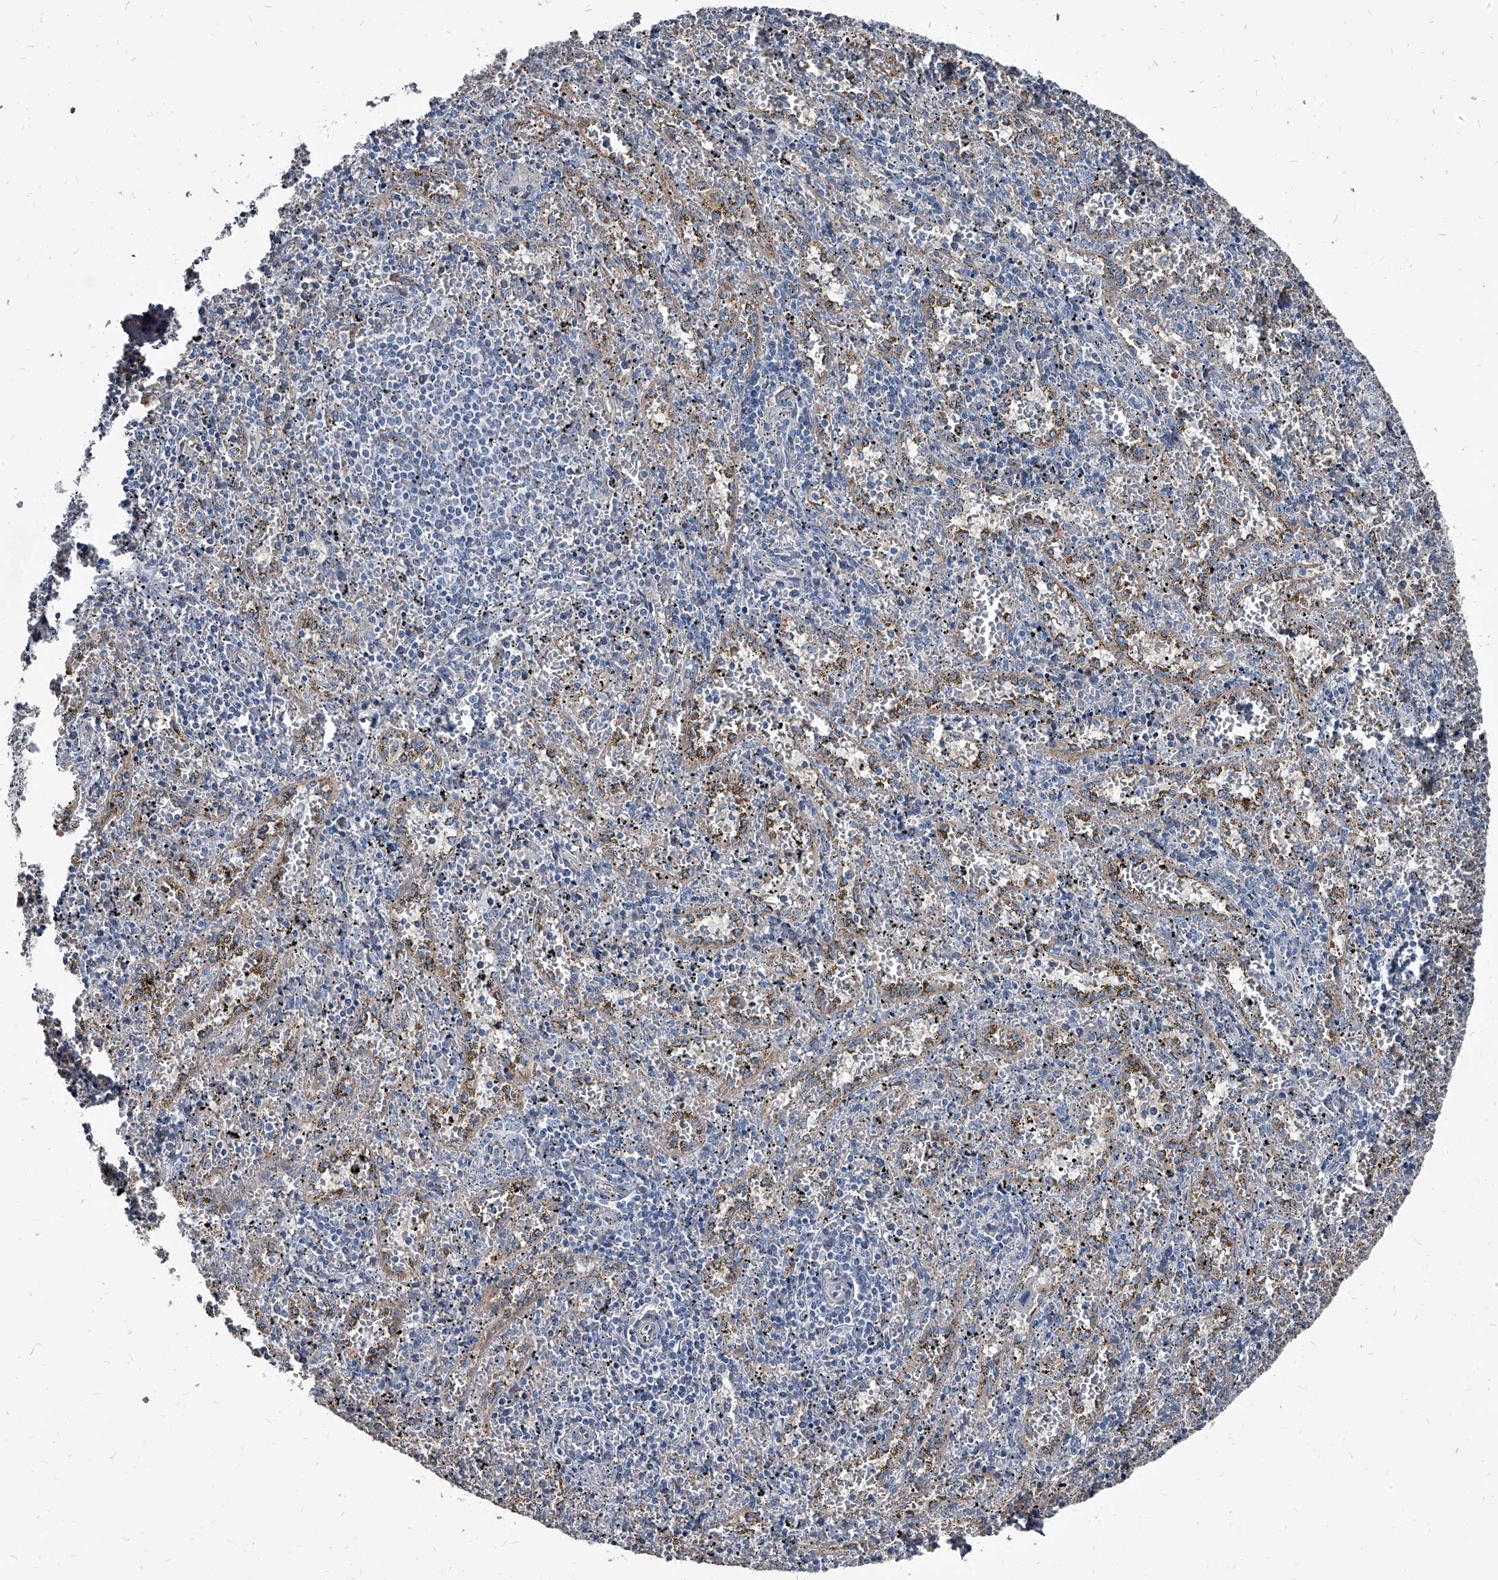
{"staining": {"intensity": "negative", "quantity": "none", "location": "none"}, "tissue": "spleen", "cell_type": "Cells in red pulp", "image_type": "normal", "snomed": [{"axis": "morphology", "description": "Normal tissue, NOS"}, {"axis": "topography", "description": "Spleen"}], "caption": "Benign spleen was stained to show a protein in brown. There is no significant staining in cells in red pulp. (Stains: DAB immunohistochemistry (IHC) with hematoxylin counter stain, Microscopy: brightfield microscopy at high magnification).", "gene": "PGLYRP3", "patient": {"sex": "male", "age": 11}}